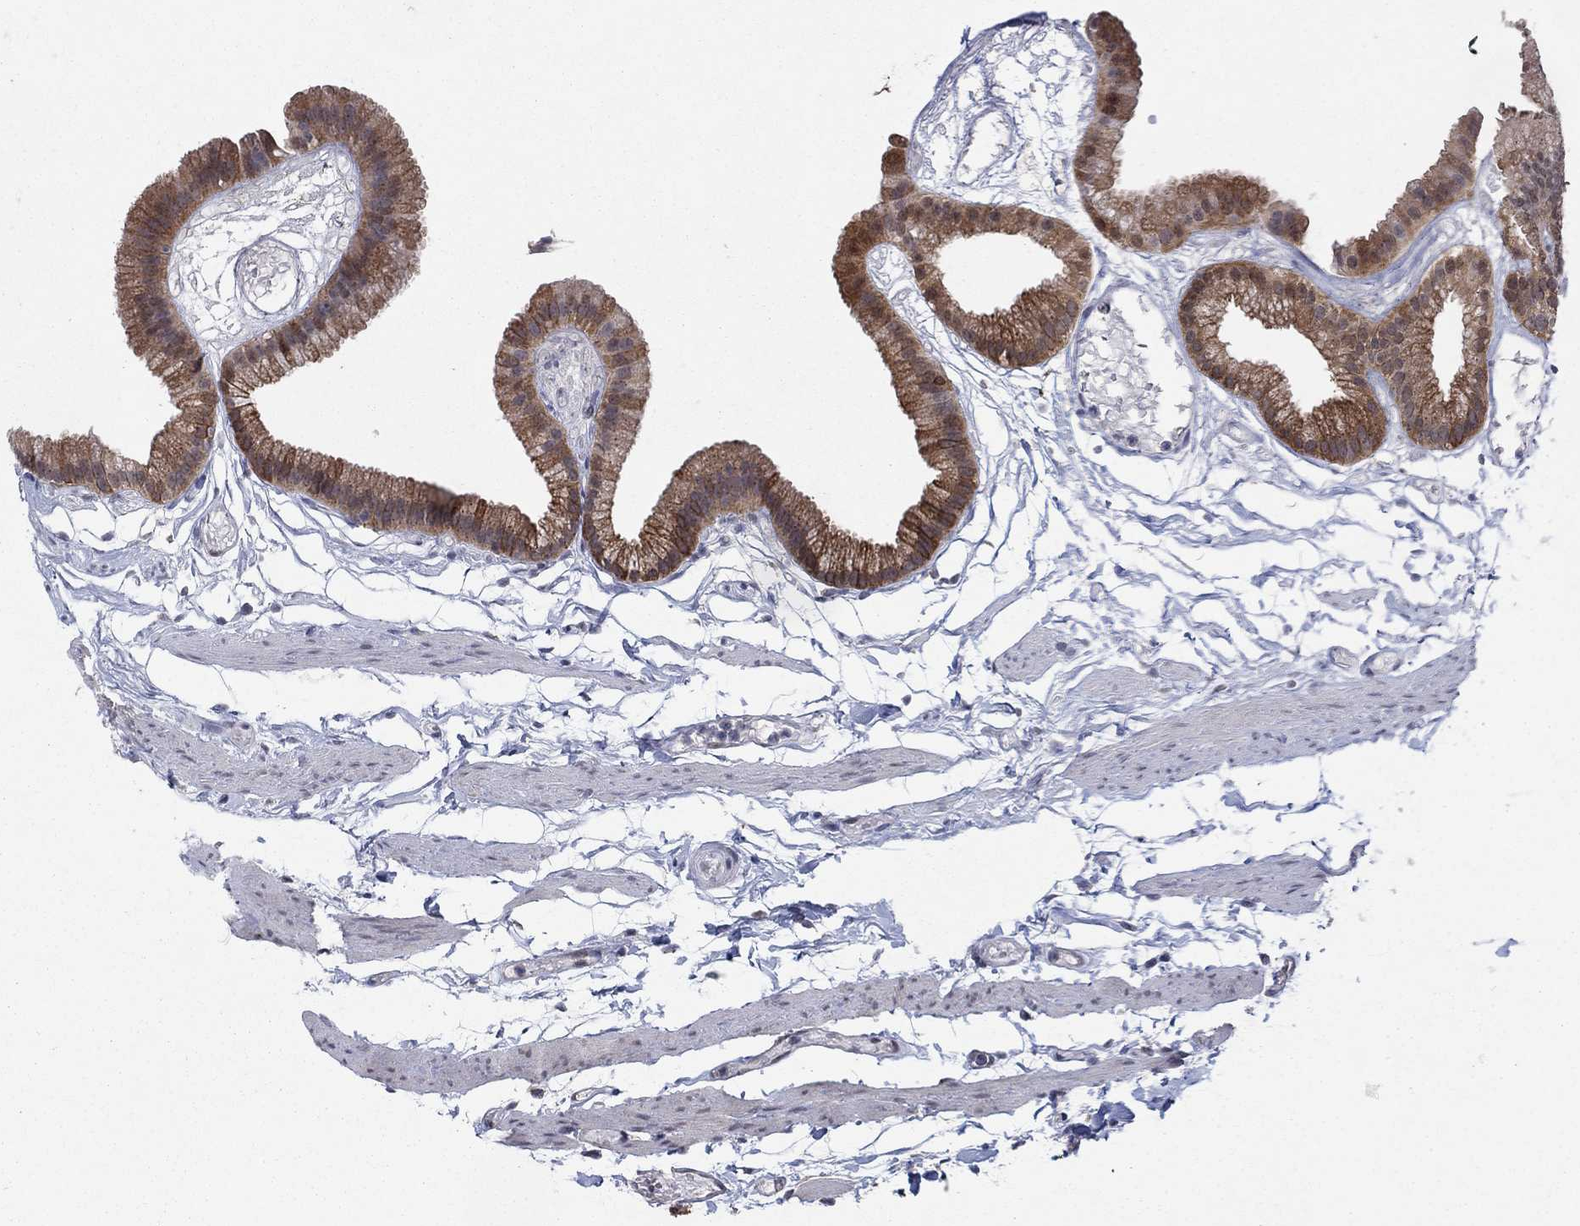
{"staining": {"intensity": "strong", "quantity": "25%-75%", "location": "cytoplasmic/membranous"}, "tissue": "gallbladder", "cell_type": "Glandular cells", "image_type": "normal", "snomed": [{"axis": "morphology", "description": "Normal tissue, NOS"}, {"axis": "topography", "description": "Gallbladder"}], "caption": "A high amount of strong cytoplasmic/membranous staining is seen in approximately 25%-75% of glandular cells in unremarkable gallbladder.", "gene": "SH3RF1", "patient": {"sex": "female", "age": 45}}